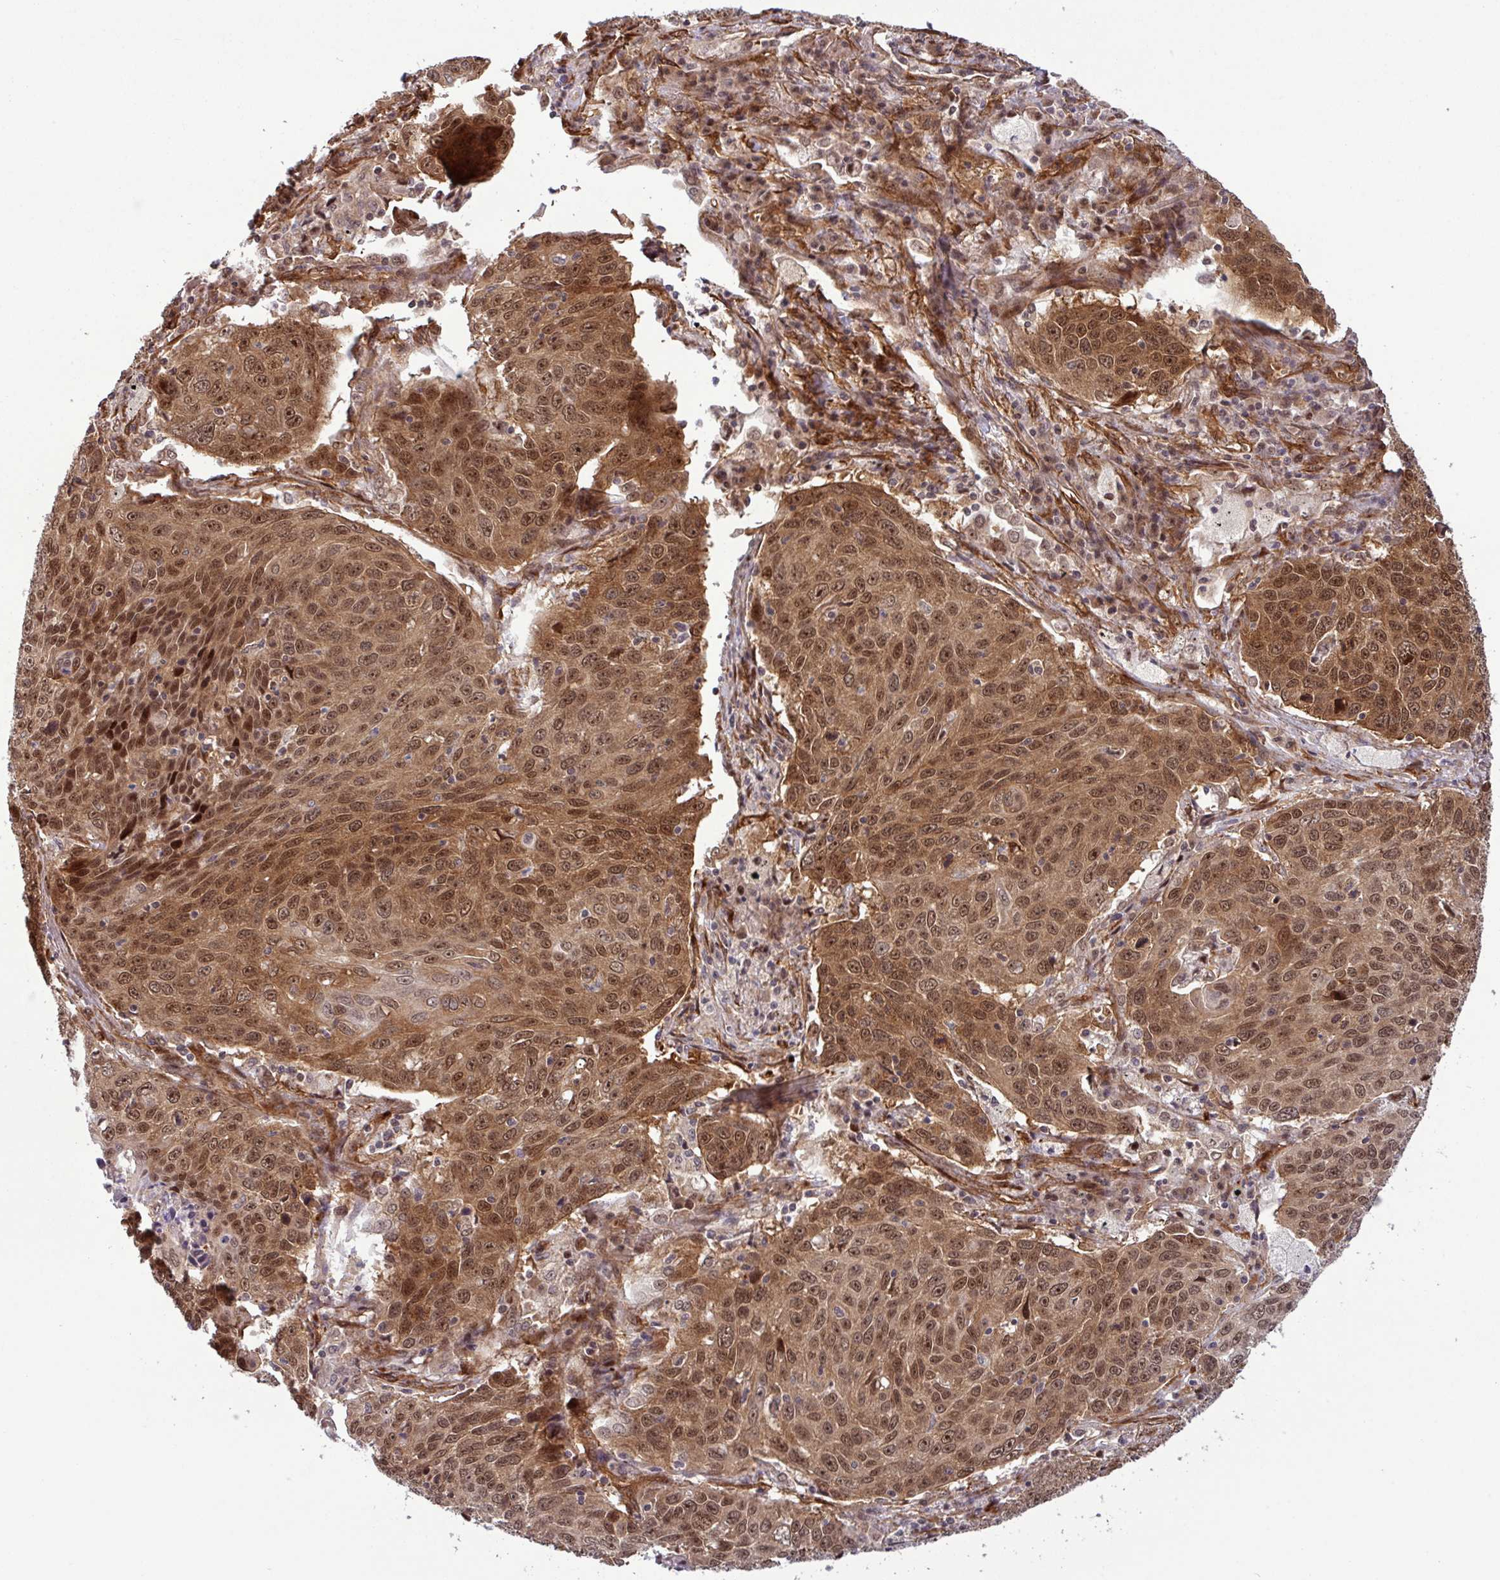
{"staining": {"intensity": "moderate", "quantity": ">75%", "location": "cytoplasmic/membranous,nuclear"}, "tissue": "lung cancer", "cell_type": "Tumor cells", "image_type": "cancer", "snomed": [{"axis": "morphology", "description": "Squamous cell carcinoma, NOS"}, {"axis": "topography", "description": "Lung"}], "caption": "Squamous cell carcinoma (lung) stained for a protein reveals moderate cytoplasmic/membranous and nuclear positivity in tumor cells. (brown staining indicates protein expression, while blue staining denotes nuclei).", "gene": "C7orf50", "patient": {"sex": "male", "age": 78}}